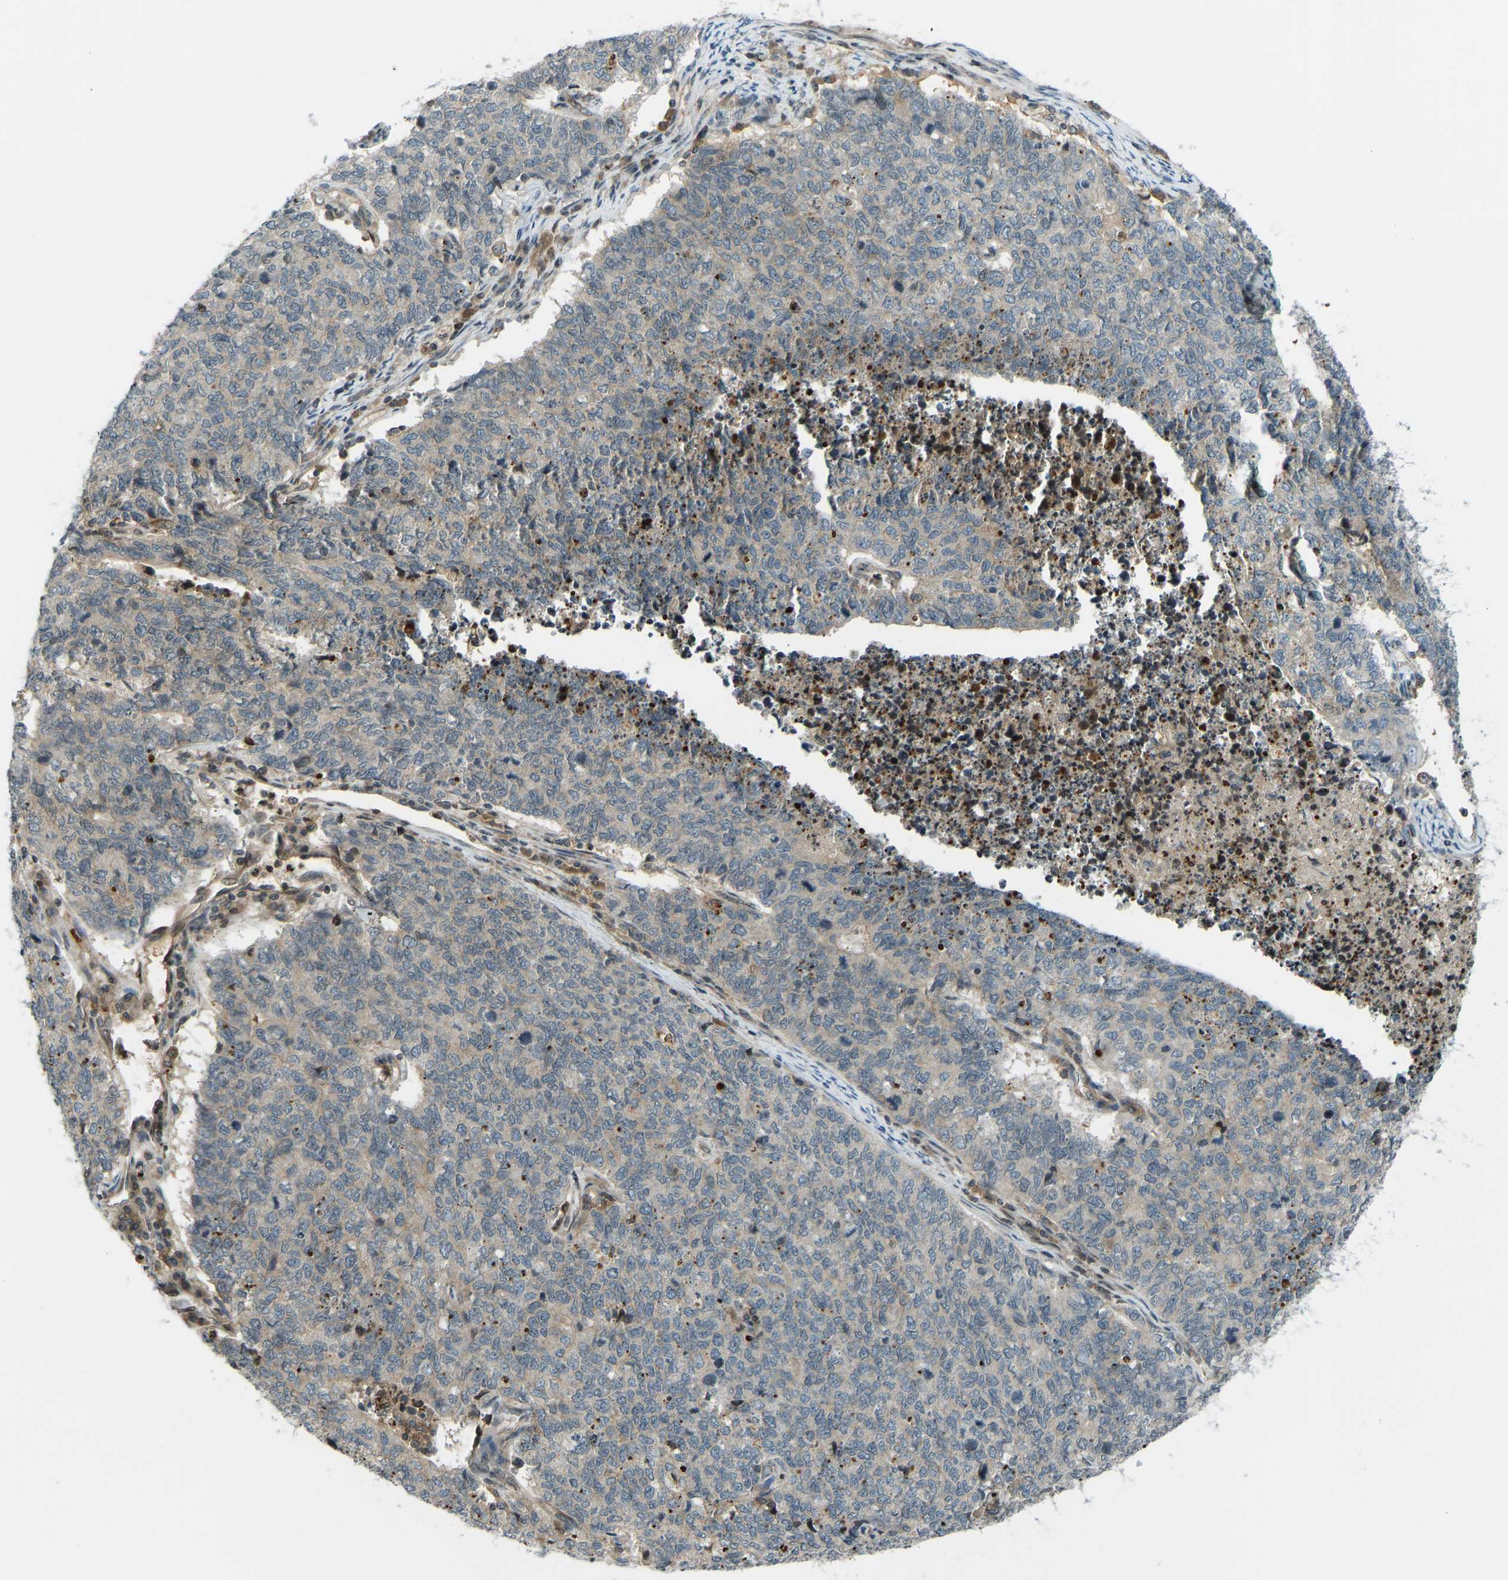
{"staining": {"intensity": "weak", "quantity": "<25%", "location": "cytoplasmic/membranous"}, "tissue": "cervical cancer", "cell_type": "Tumor cells", "image_type": "cancer", "snomed": [{"axis": "morphology", "description": "Squamous cell carcinoma, NOS"}, {"axis": "topography", "description": "Cervix"}], "caption": "This is an immunohistochemistry (IHC) photomicrograph of cervical cancer. There is no expression in tumor cells.", "gene": "SVOPL", "patient": {"sex": "female", "age": 63}}